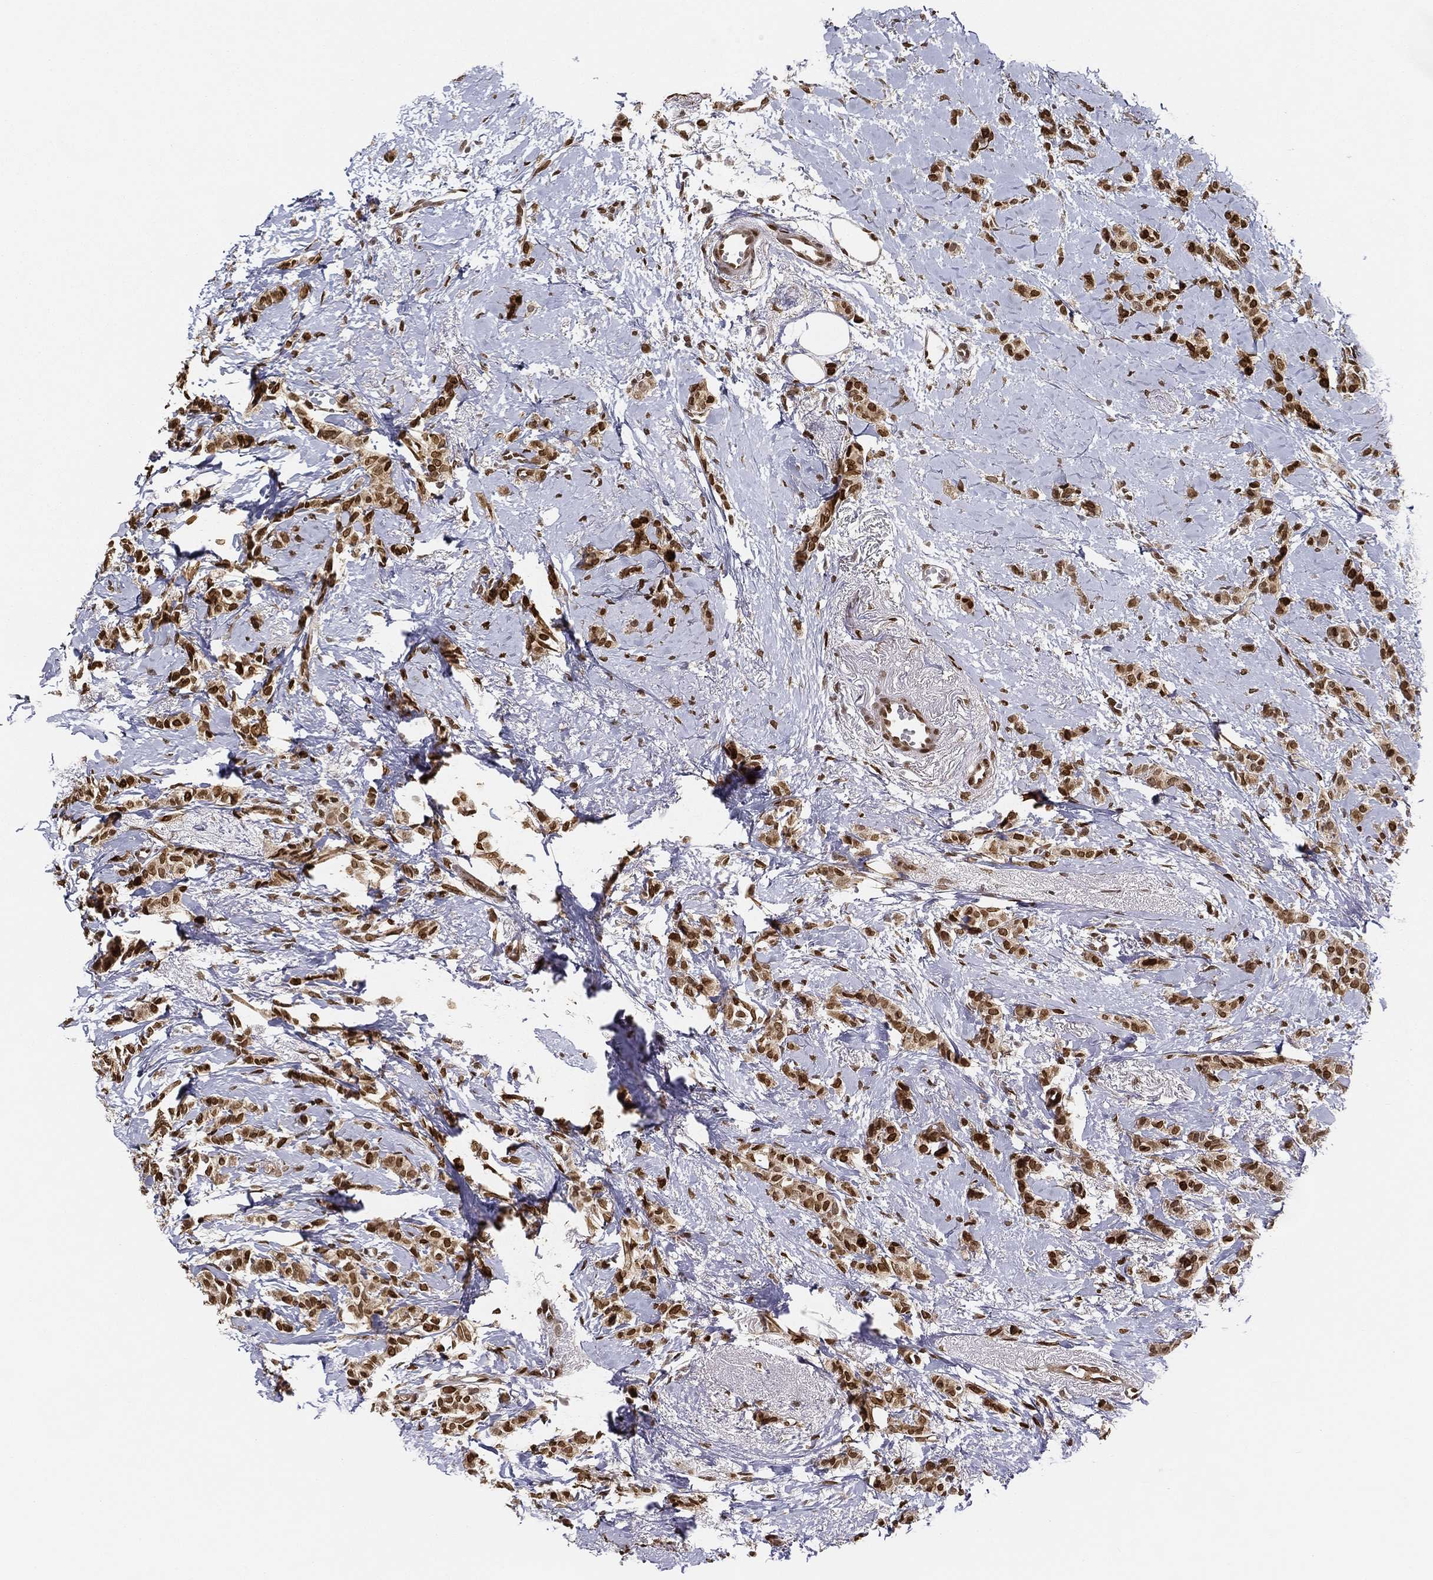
{"staining": {"intensity": "strong", "quantity": ">75%", "location": "nuclear"}, "tissue": "breast cancer", "cell_type": "Tumor cells", "image_type": "cancer", "snomed": [{"axis": "morphology", "description": "Duct carcinoma"}, {"axis": "topography", "description": "Breast"}], "caption": "Immunohistochemical staining of infiltrating ductal carcinoma (breast) reveals strong nuclear protein positivity in approximately >75% of tumor cells. The staining was performed using DAB, with brown indicating positive protein expression. Nuclei are stained blue with hematoxylin.", "gene": "LMNB1", "patient": {"sex": "female", "age": 85}}